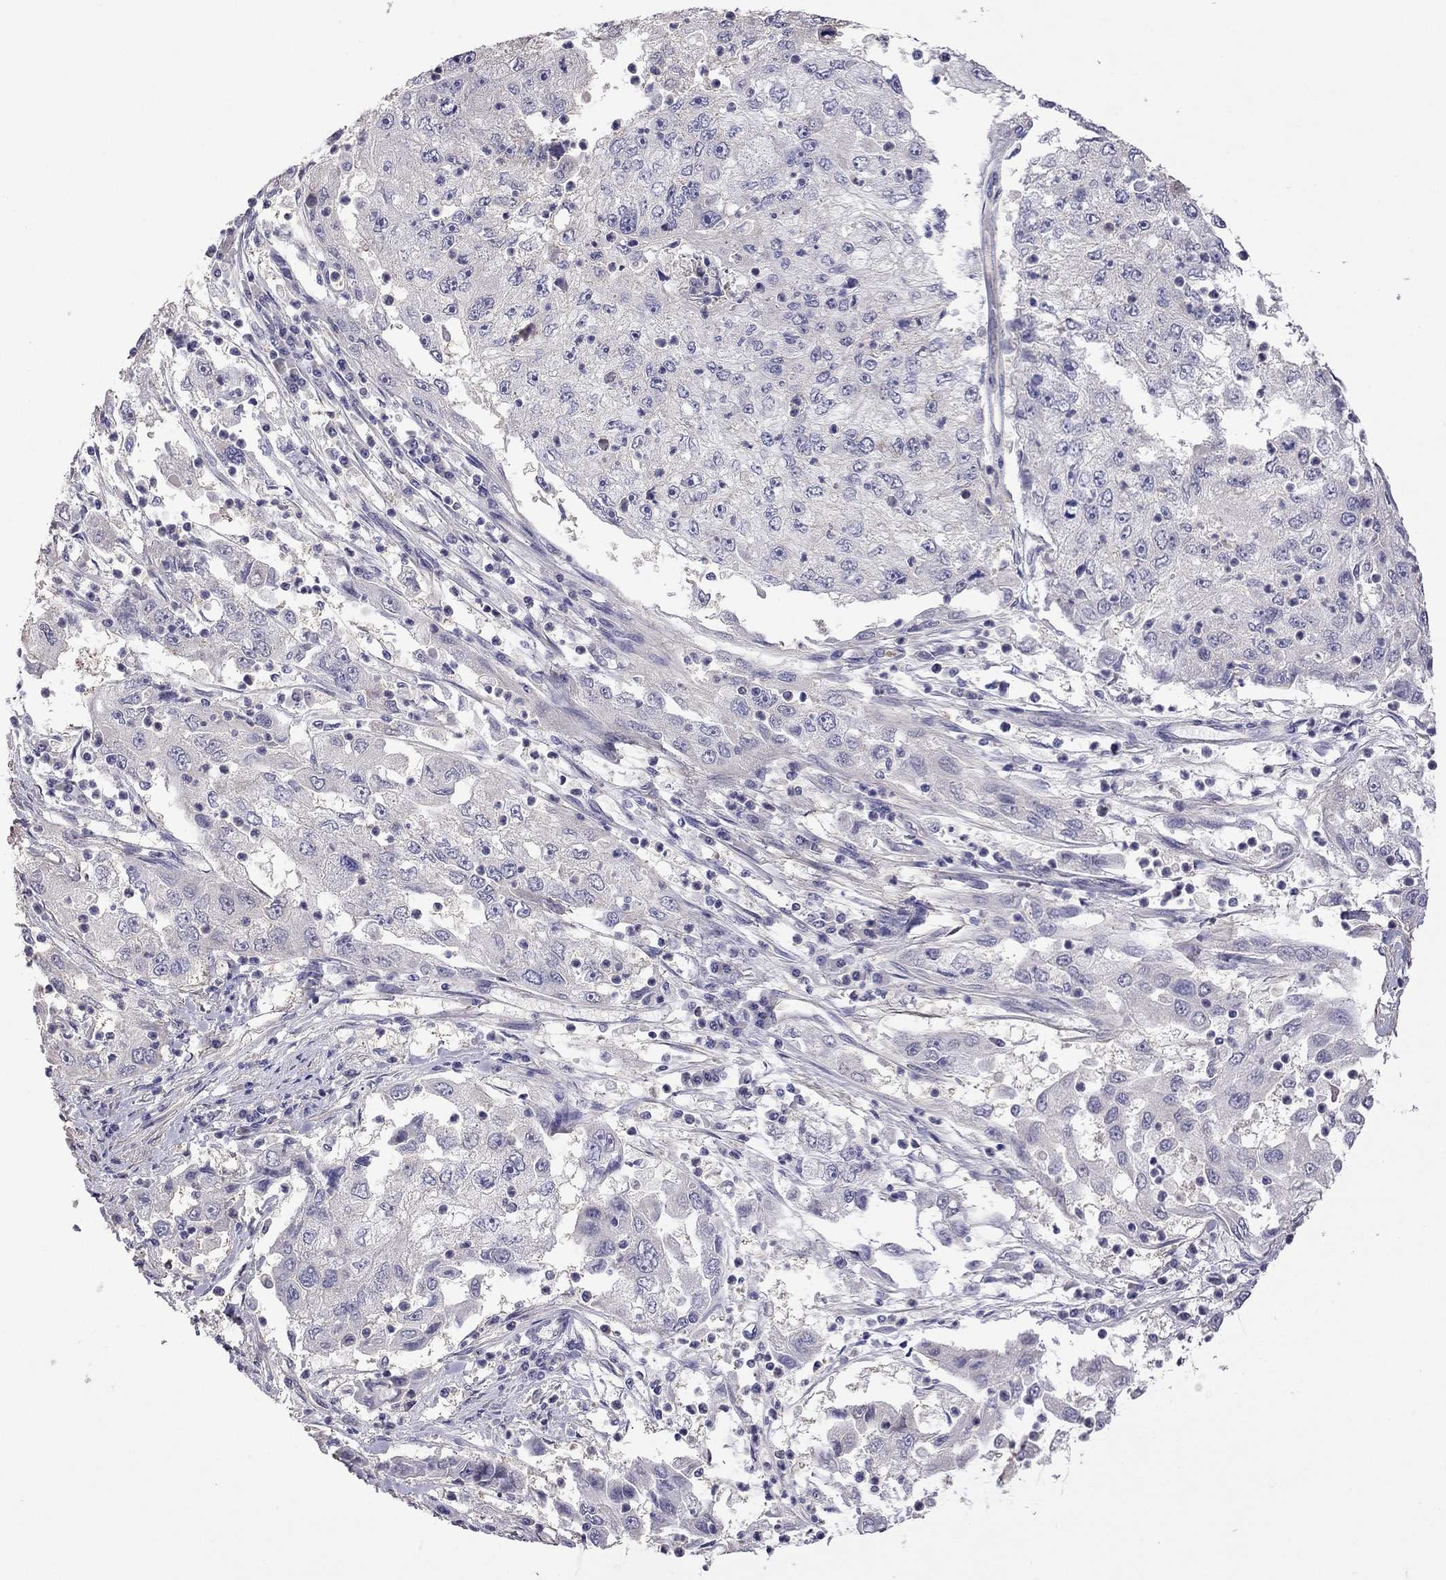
{"staining": {"intensity": "negative", "quantity": "none", "location": "none"}, "tissue": "cervical cancer", "cell_type": "Tumor cells", "image_type": "cancer", "snomed": [{"axis": "morphology", "description": "Squamous cell carcinoma, NOS"}, {"axis": "topography", "description": "Cervix"}], "caption": "The image displays no staining of tumor cells in cervical cancer (squamous cell carcinoma). (Brightfield microscopy of DAB immunohistochemistry (IHC) at high magnification).", "gene": "FEZ1", "patient": {"sex": "female", "age": 36}}